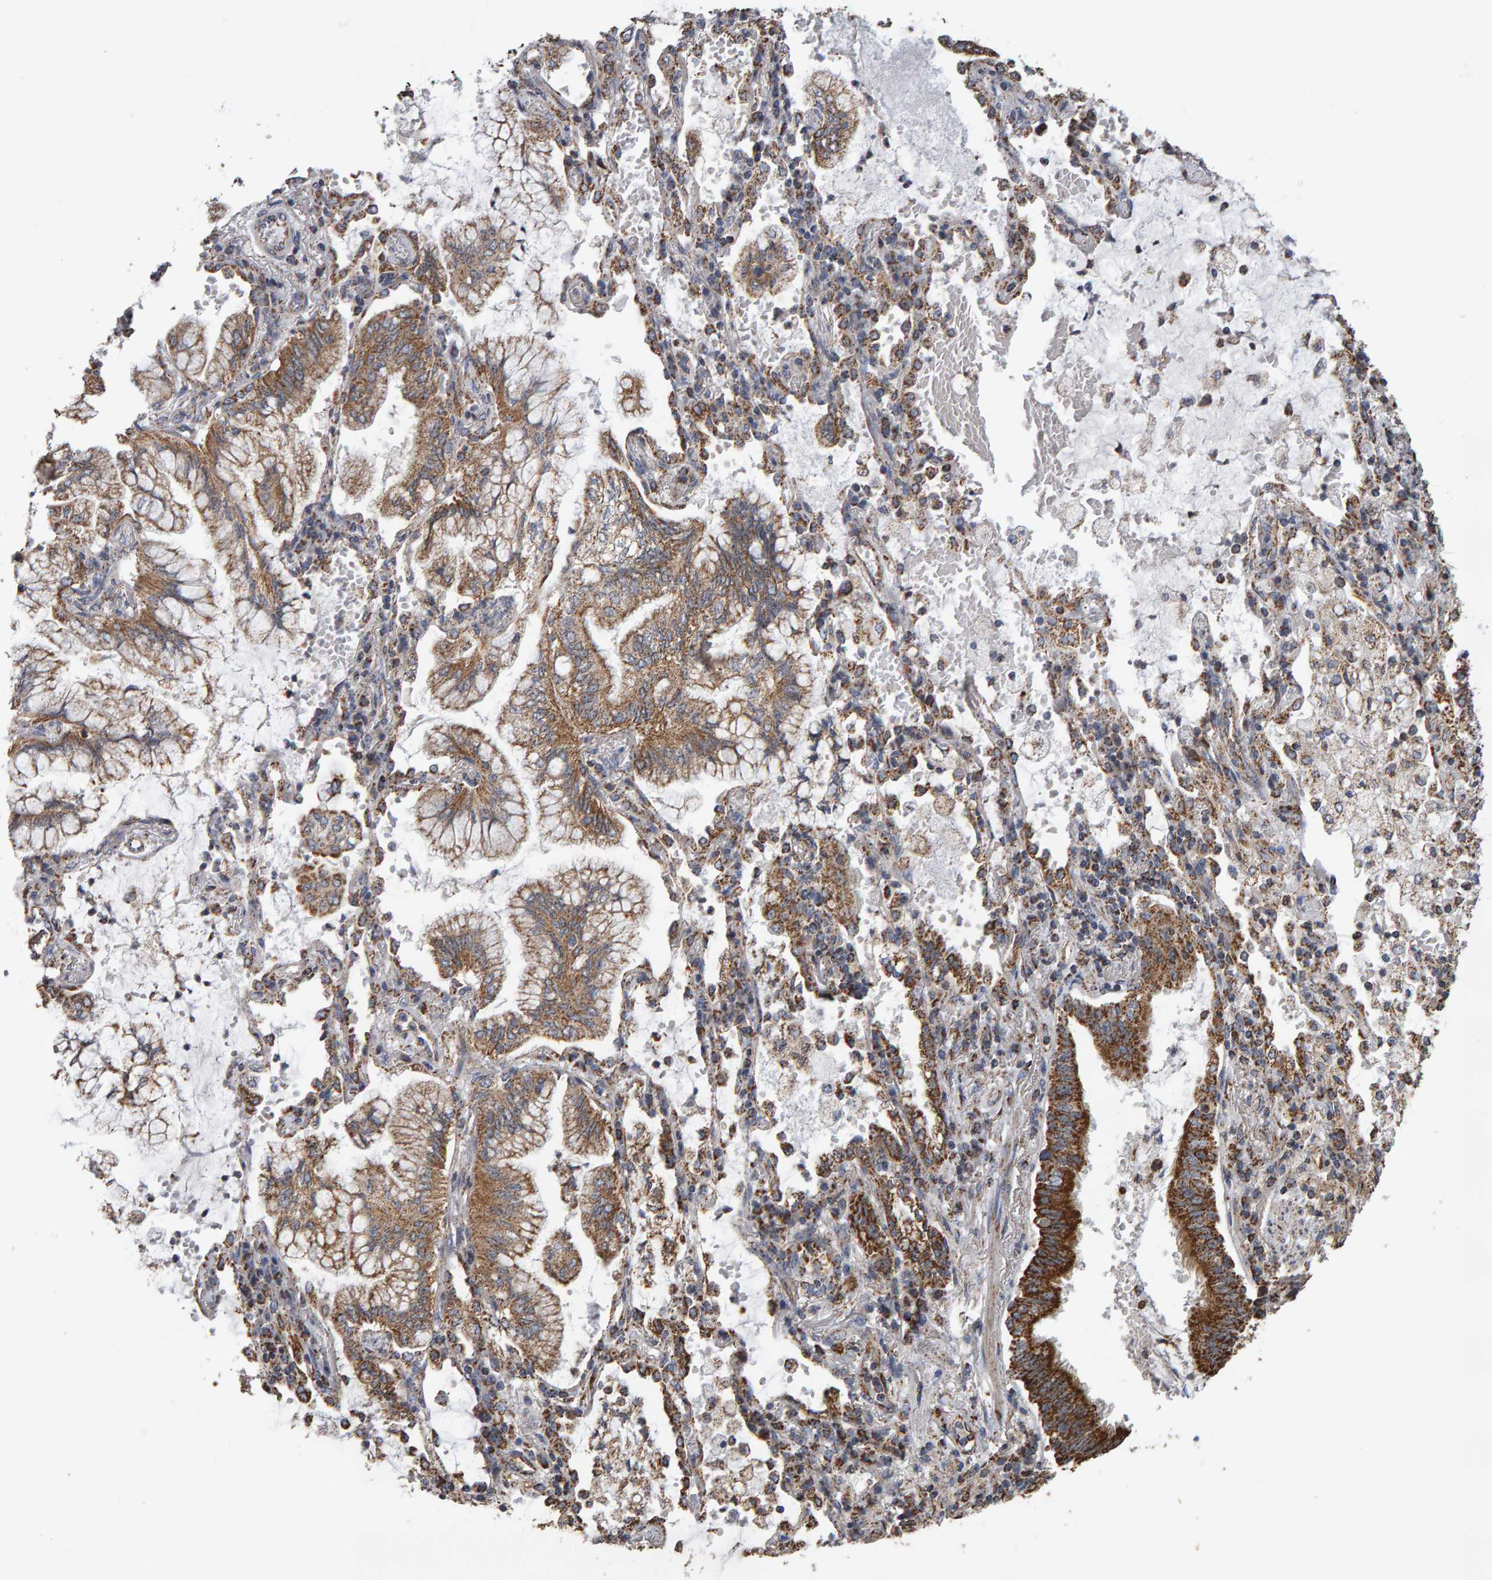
{"staining": {"intensity": "moderate", "quantity": ">75%", "location": "cytoplasmic/membranous"}, "tissue": "lung cancer", "cell_type": "Tumor cells", "image_type": "cancer", "snomed": [{"axis": "morphology", "description": "Adenocarcinoma, NOS"}, {"axis": "topography", "description": "Lung"}], "caption": "This is a micrograph of IHC staining of lung cancer, which shows moderate staining in the cytoplasmic/membranous of tumor cells.", "gene": "TOM1L1", "patient": {"sex": "female", "age": 70}}